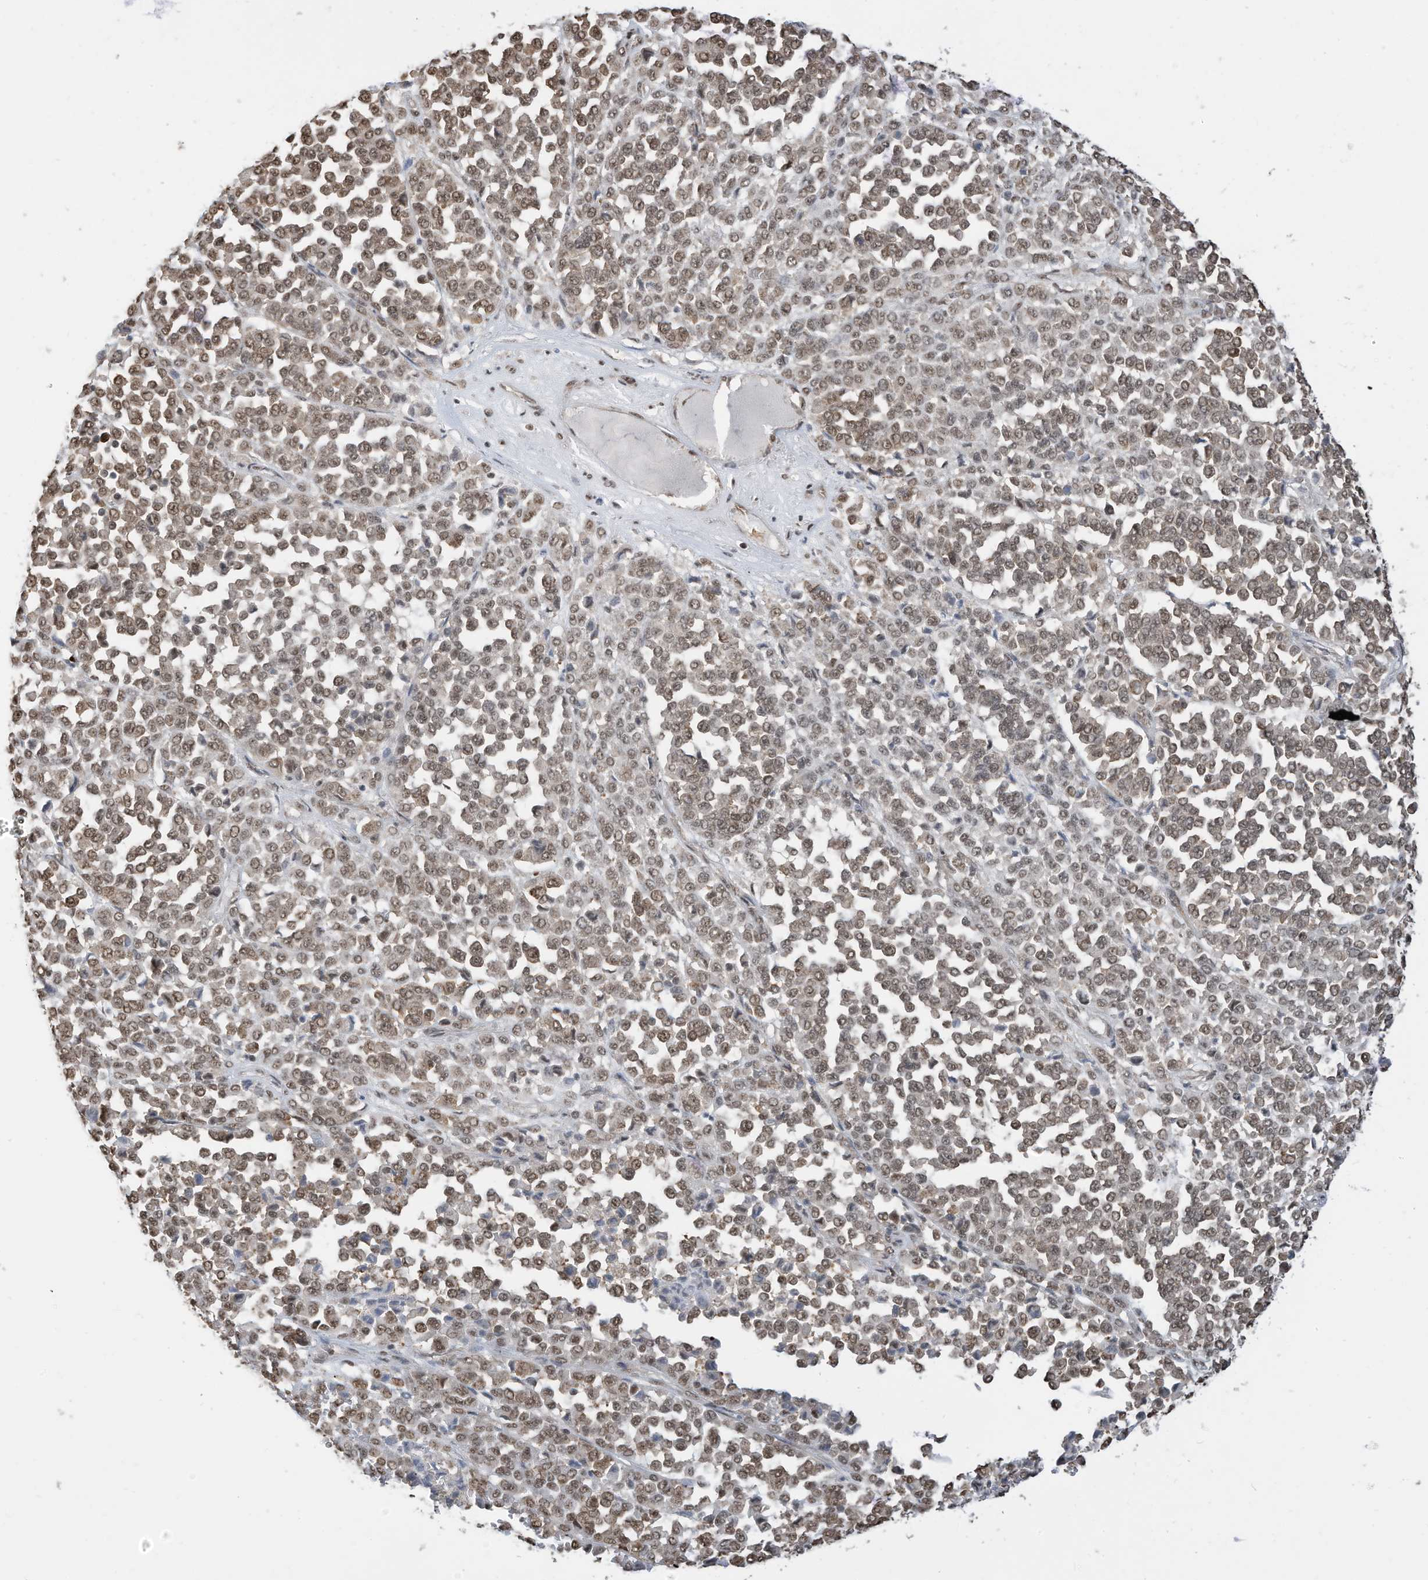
{"staining": {"intensity": "weak", "quantity": ">75%", "location": "nuclear"}, "tissue": "melanoma", "cell_type": "Tumor cells", "image_type": "cancer", "snomed": [{"axis": "morphology", "description": "Malignant melanoma, Metastatic site"}, {"axis": "topography", "description": "Pancreas"}], "caption": "Brown immunohistochemical staining in human melanoma reveals weak nuclear expression in approximately >75% of tumor cells.", "gene": "ZNF195", "patient": {"sex": "female", "age": 30}}